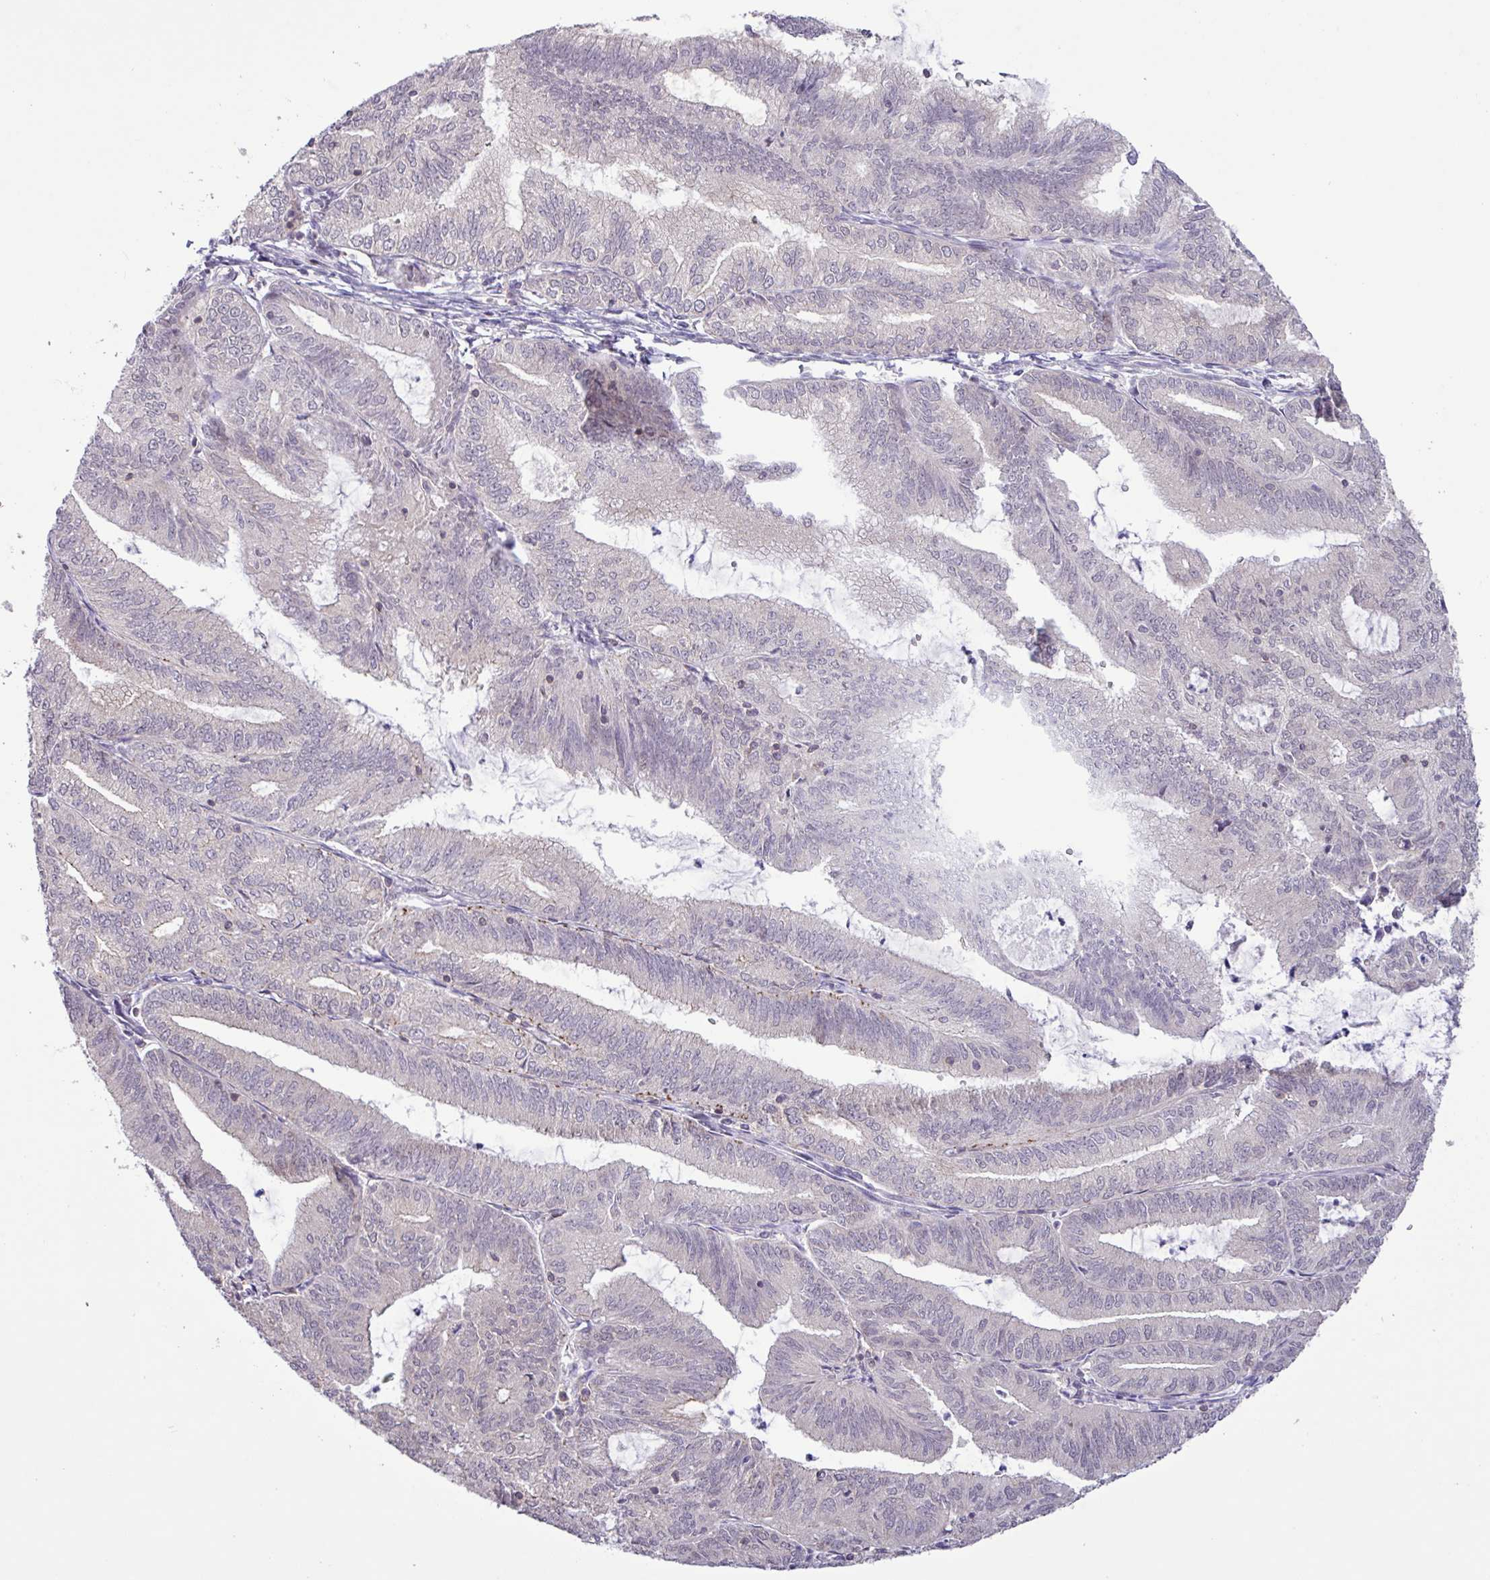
{"staining": {"intensity": "weak", "quantity": "<25%", "location": "cytoplasmic/membranous"}, "tissue": "endometrial cancer", "cell_type": "Tumor cells", "image_type": "cancer", "snomed": [{"axis": "morphology", "description": "Adenocarcinoma, NOS"}, {"axis": "topography", "description": "Endometrium"}], "caption": "Tumor cells are negative for protein expression in human endometrial cancer. The staining is performed using DAB brown chromogen with nuclei counter-stained in using hematoxylin.", "gene": "RTL3", "patient": {"sex": "female", "age": 70}}